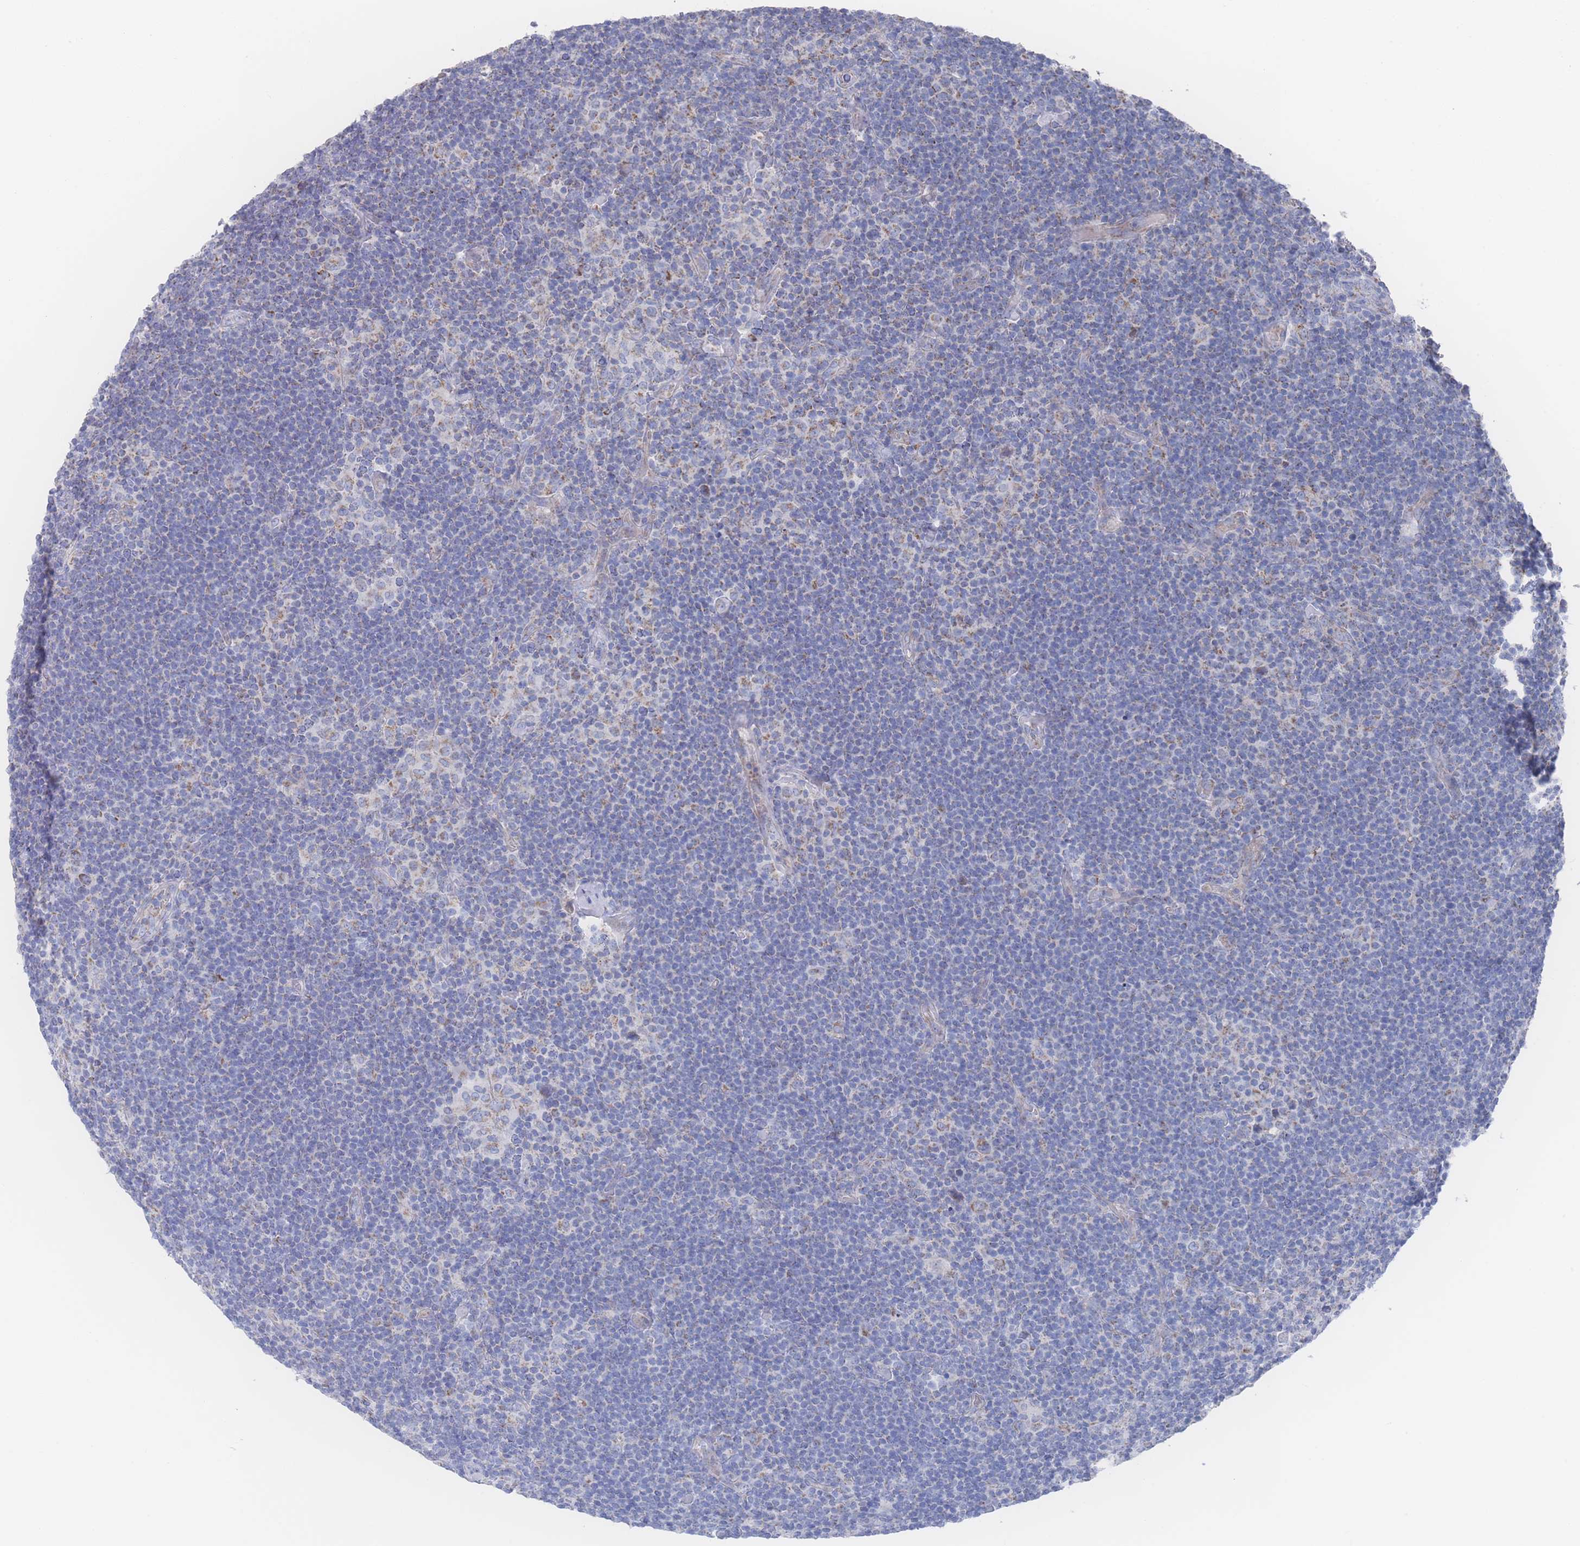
{"staining": {"intensity": "weak", "quantity": "<25%", "location": "cytoplasmic/membranous"}, "tissue": "lymphoma", "cell_type": "Tumor cells", "image_type": "cancer", "snomed": [{"axis": "morphology", "description": "Hodgkin's disease, NOS"}, {"axis": "topography", "description": "Lymph node"}], "caption": "IHC photomicrograph of neoplastic tissue: human lymphoma stained with DAB shows no significant protein positivity in tumor cells.", "gene": "SNPH", "patient": {"sex": "female", "age": 57}}